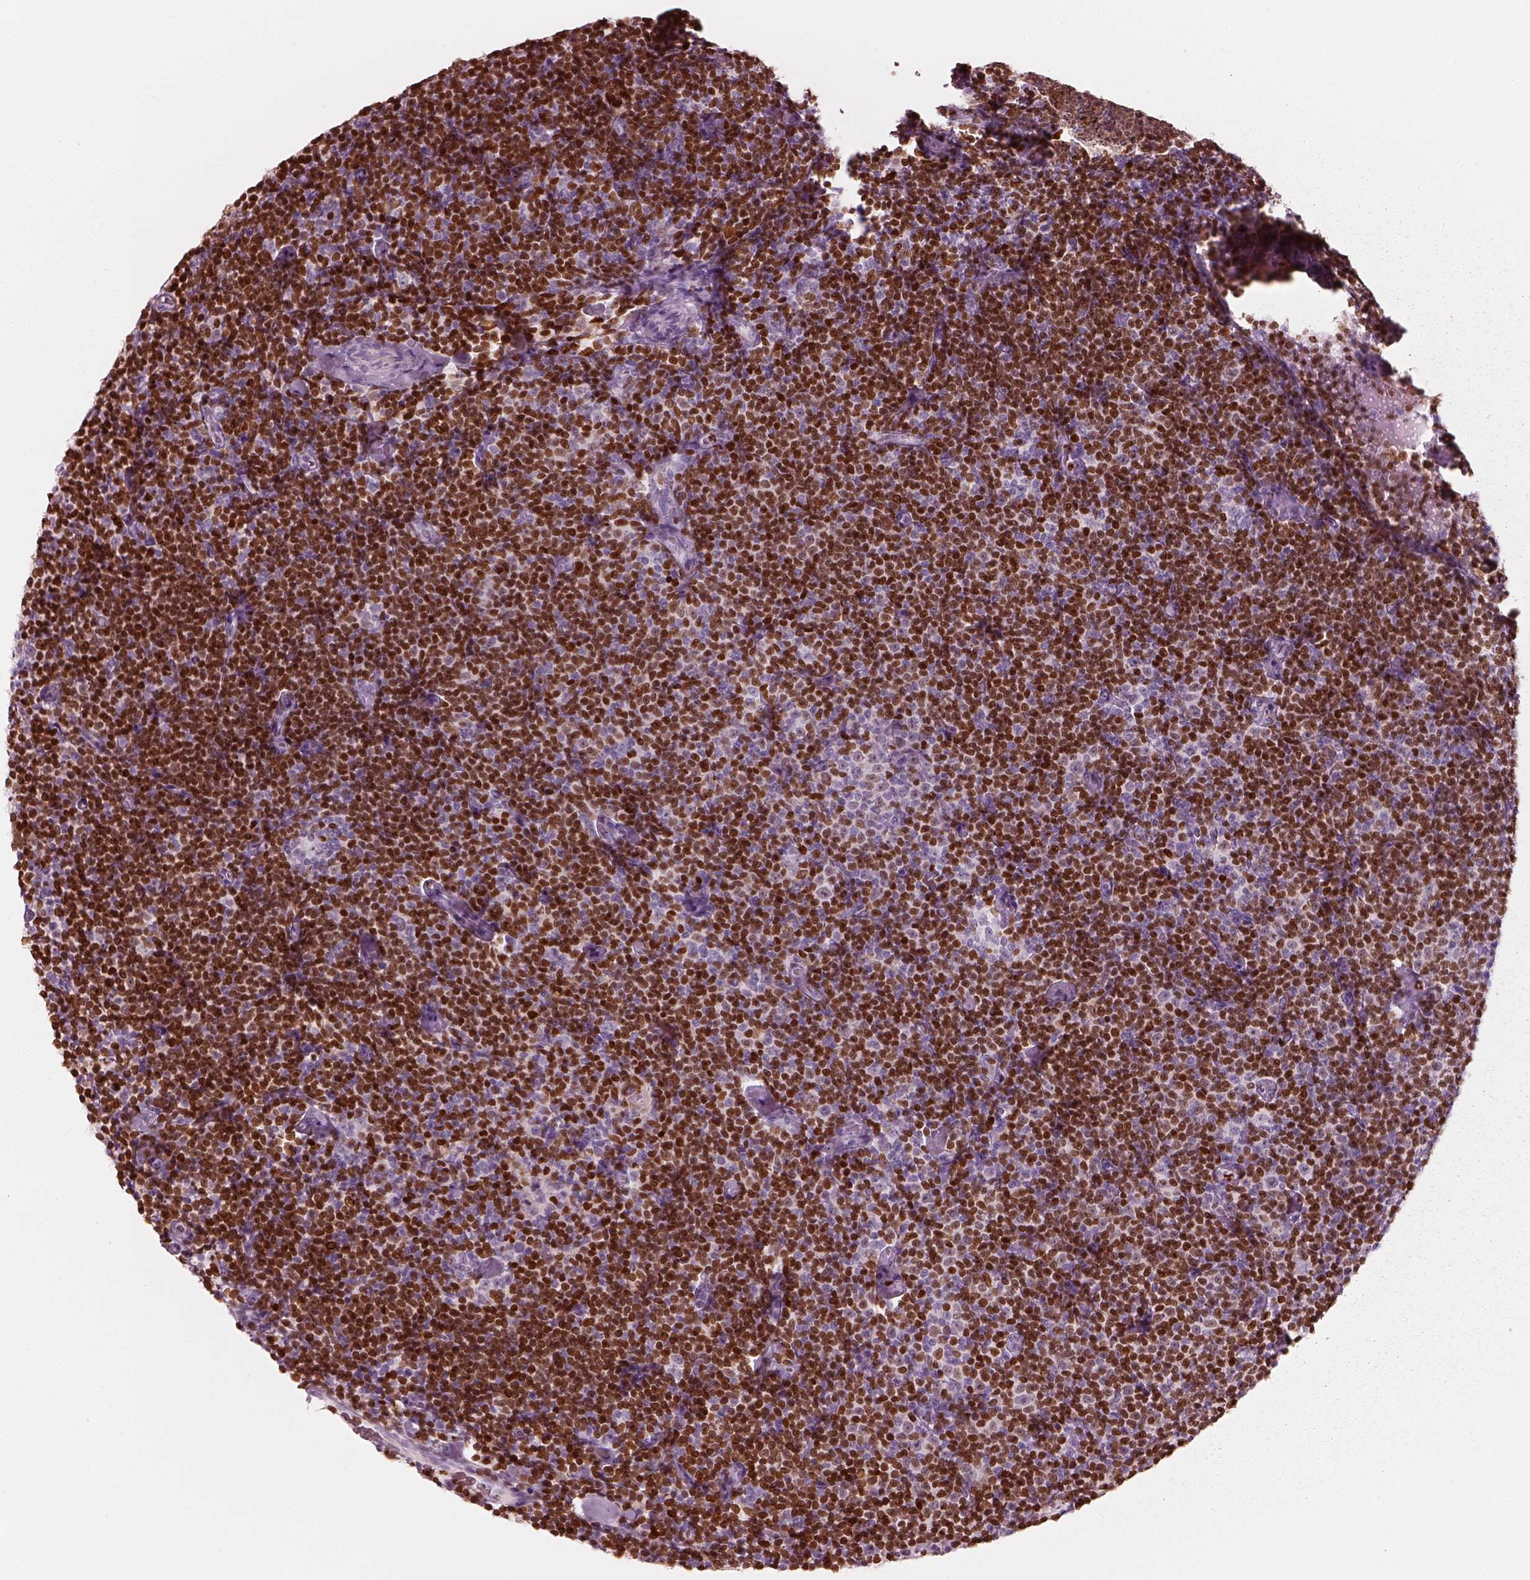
{"staining": {"intensity": "strong", "quantity": "25%-75%", "location": "cytoplasmic/membranous,nuclear"}, "tissue": "lymphoma", "cell_type": "Tumor cells", "image_type": "cancer", "snomed": [{"axis": "morphology", "description": "Malignant lymphoma, non-Hodgkin's type, Low grade"}, {"axis": "topography", "description": "Lymph node"}], "caption": "Low-grade malignant lymphoma, non-Hodgkin's type tissue reveals strong cytoplasmic/membranous and nuclear staining in approximately 25%-75% of tumor cells, visualized by immunohistochemistry.", "gene": "ALOX5", "patient": {"sex": "male", "age": 81}}